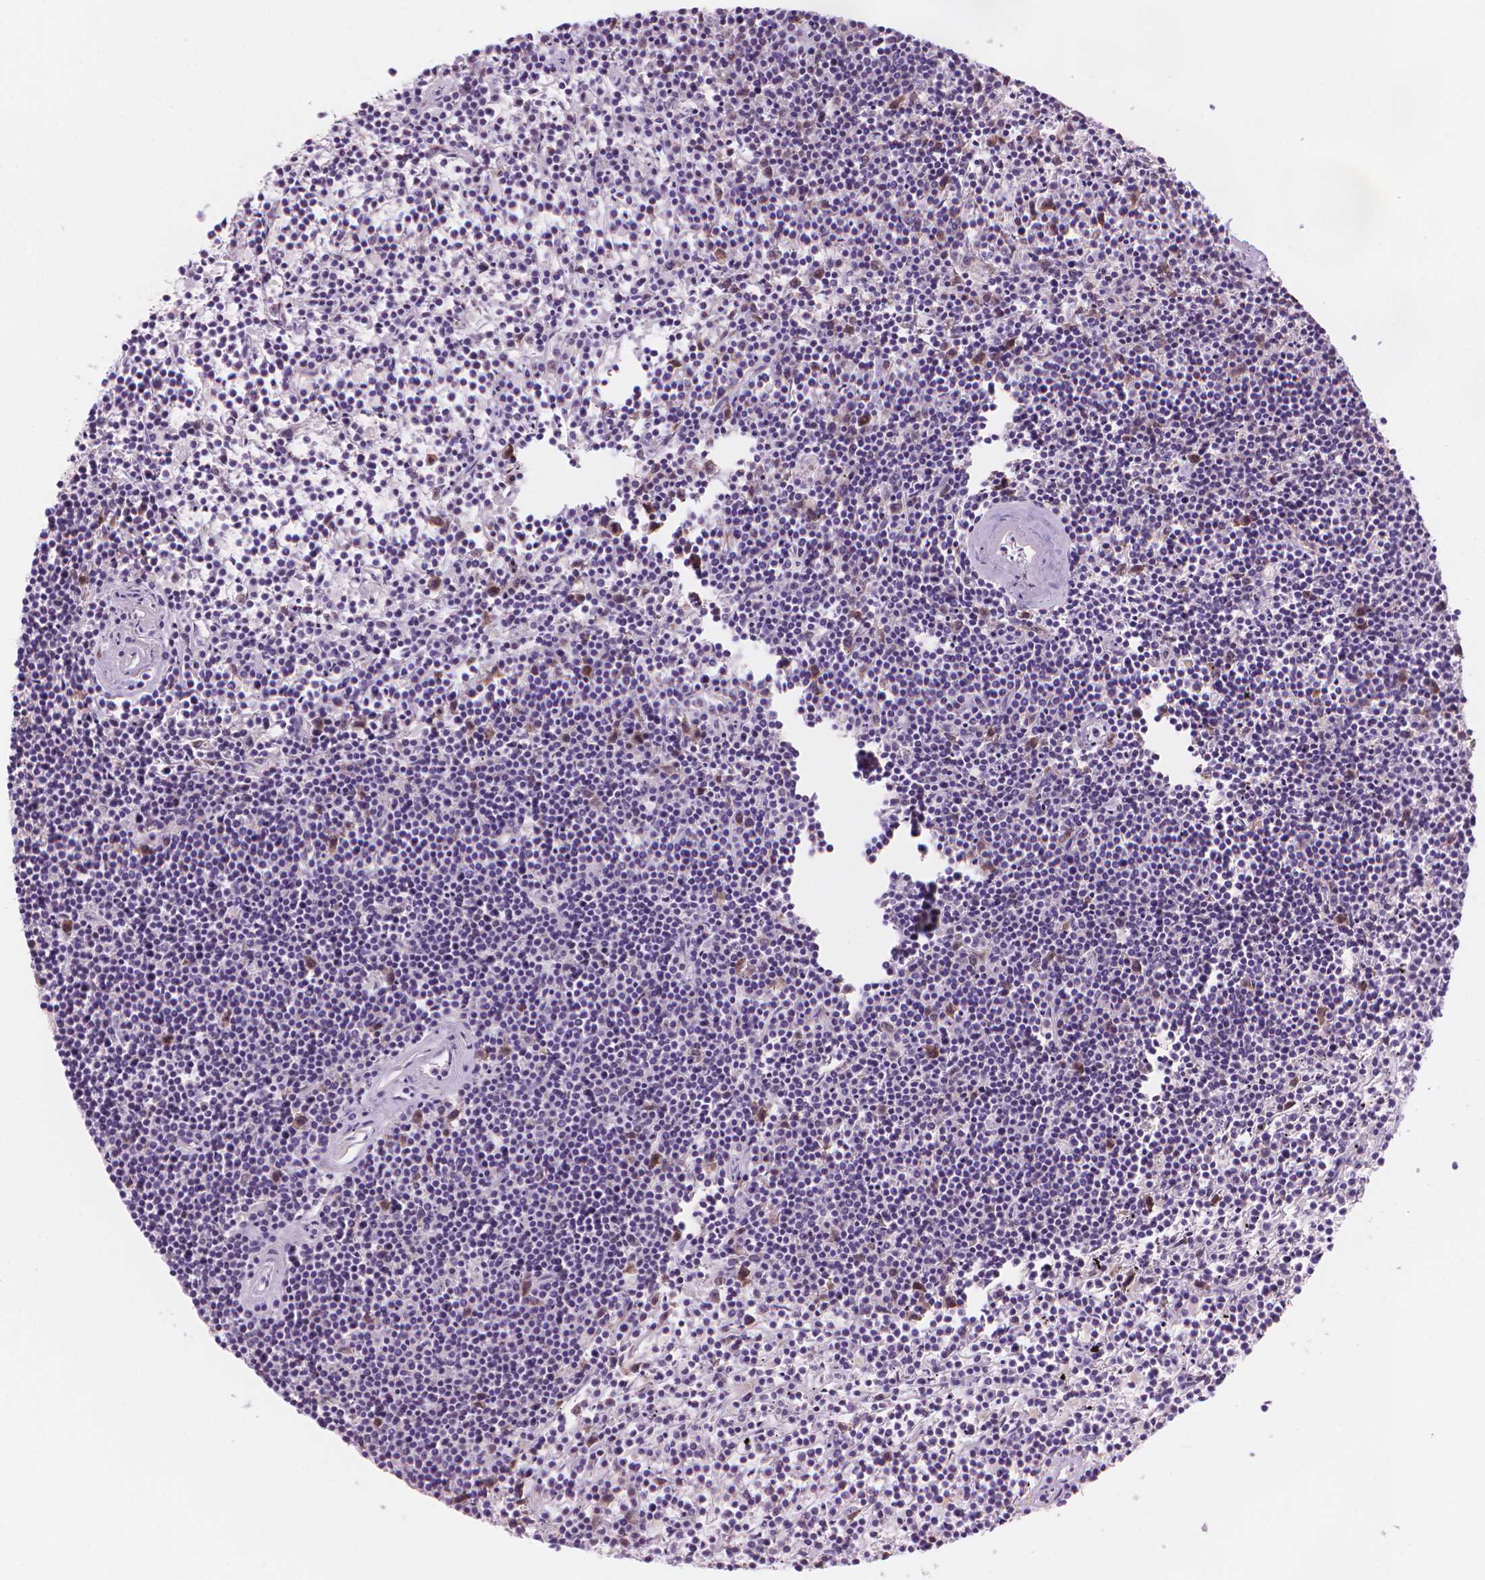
{"staining": {"intensity": "negative", "quantity": "none", "location": "none"}, "tissue": "lymphoma", "cell_type": "Tumor cells", "image_type": "cancer", "snomed": [{"axis": "morphology", "description": "Malignant lymphoma, non-Hodgkin's type, Low grade"}, {"axis": "topography", "description": "Spleen"}], "caption": "Image shows no significant protein expression in tumor cells of lymphoma. The staining is performed using DAB (3,3'-diaminobenzidine) brown chromogen with nuclei counter-stained in using hematoxylin.", "gene": "ENSG00000187186", "patient": {"sex": "female", "age": 19}}